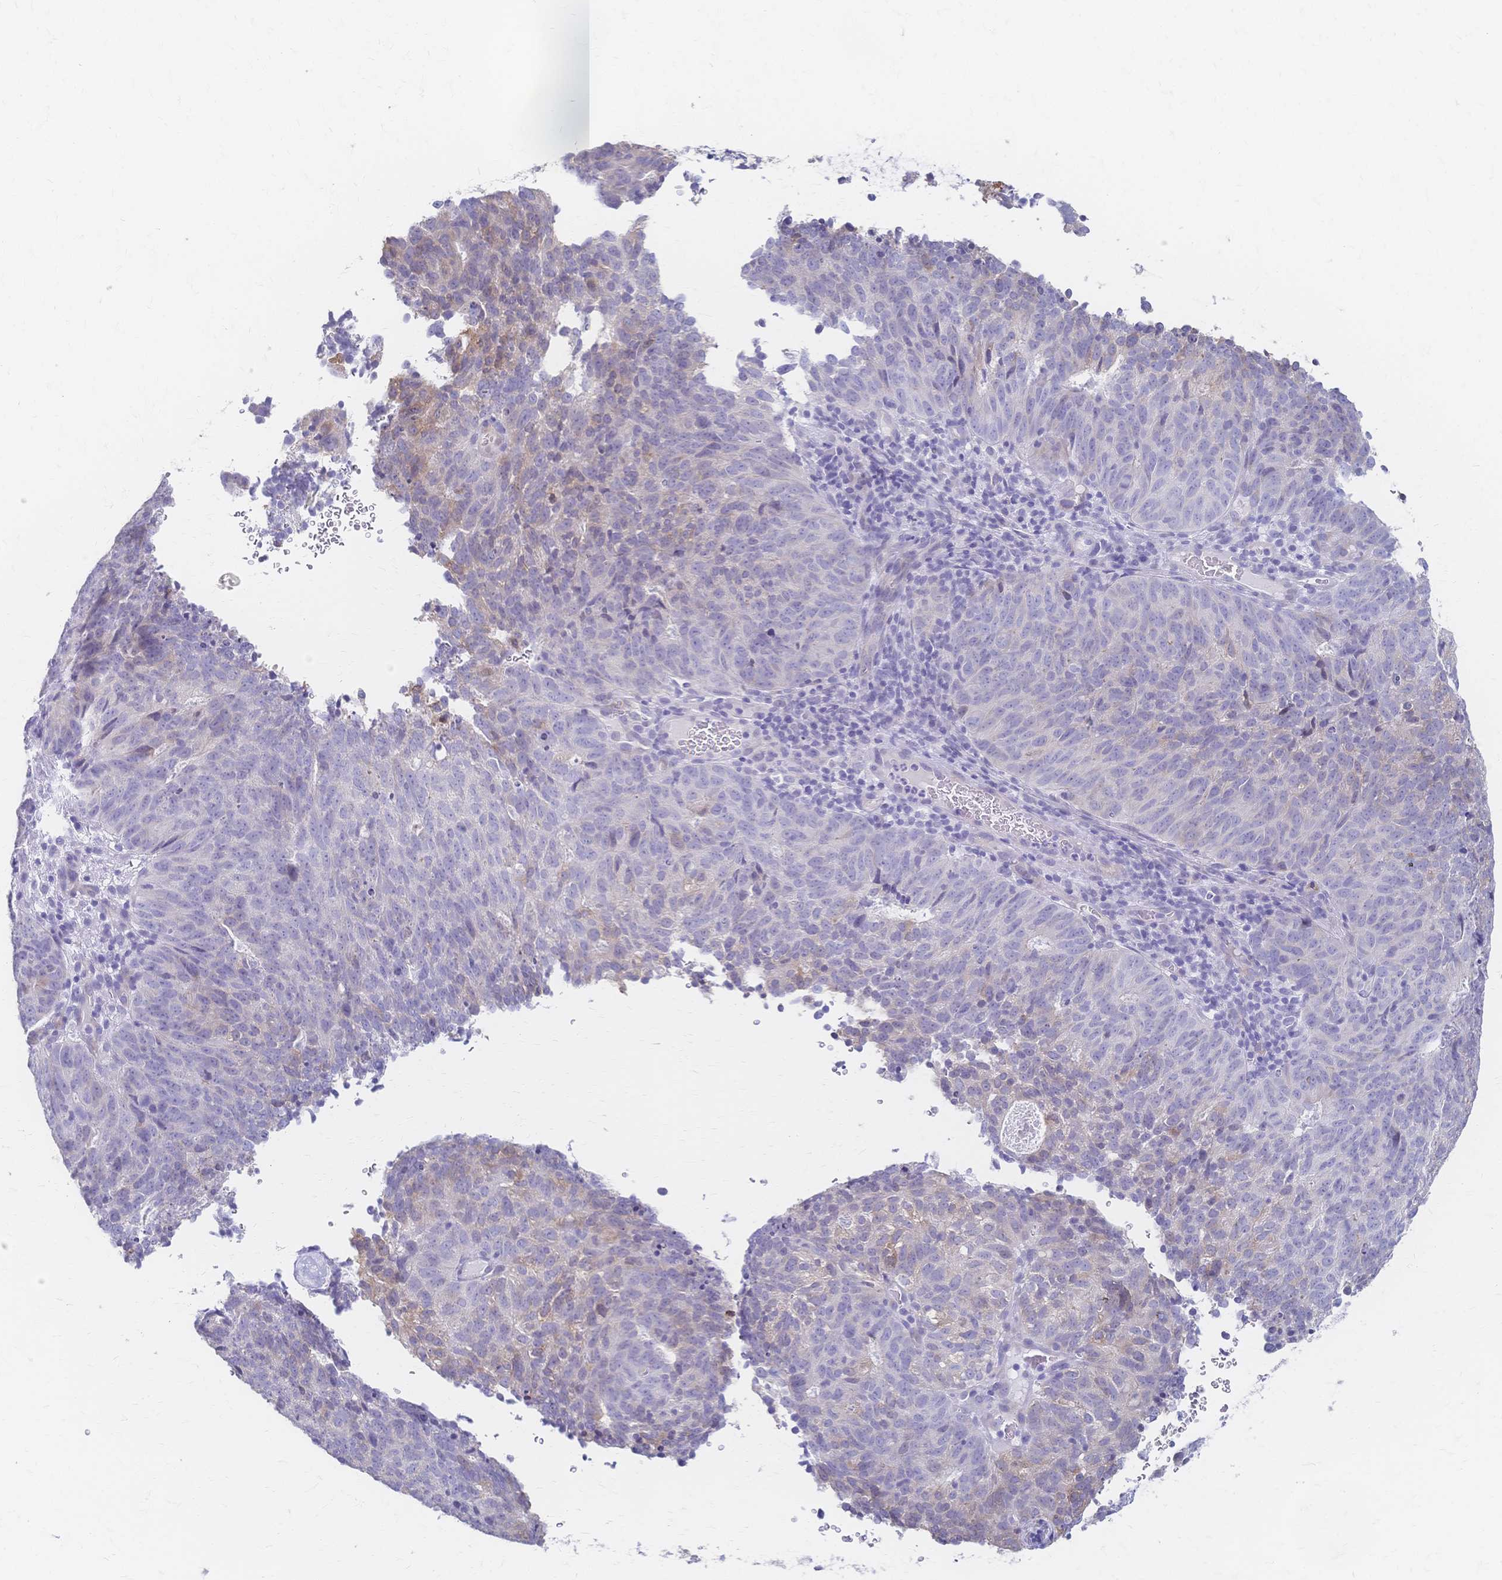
{"staining": {"intensity": "weak", "quantity": "<25%", "location": "cytoplasmic/membranous"}, "tissue": "cervical cancer", "cell_type": "Tumor cells", "image_type": "cancer", "snomed": [{"axis": "morphology", "description": "Adenocarcinoma, NOS"}, {"axis": "topography", "description": "Cervix"}], "caption": "High magnification brightfield microscopy of adenocarcinoma (cervical) stained with DAB (brown) and counterstained with hematoxylin (blue): tumor cells show no significant staining.", "gene": "CYB5A", "patient": {"sex": "female", "age": 38}}